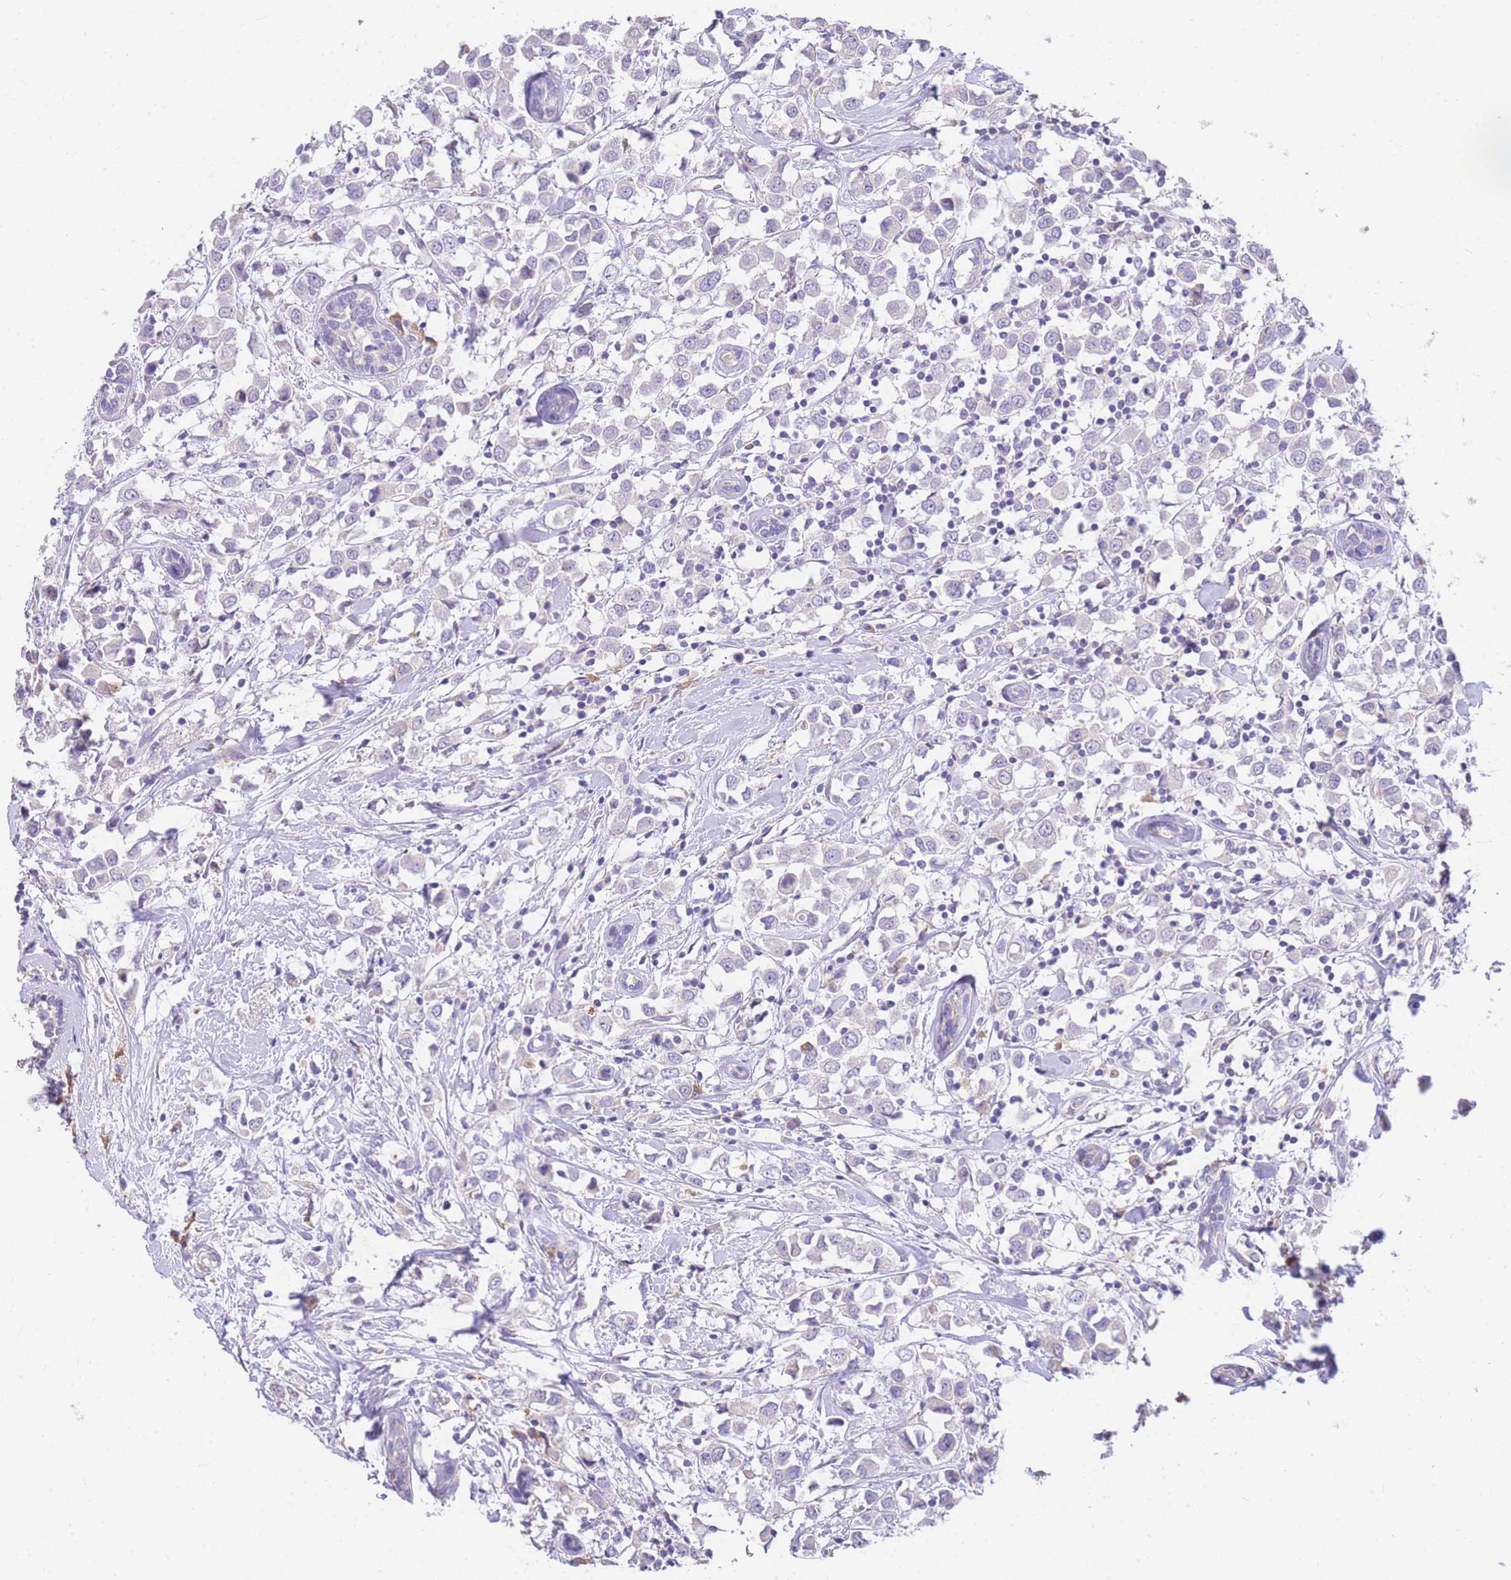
{"staining": {"intensity": "negative", "quantity": "none", "location": "none"}, "tissue": "breast cancer", "cell_type": "Tumor cells", "image_type": "cancer", "snomed": [{"axis": "morphology", "description": "Duct carcinoma"}, {"axis": "topography", "description": "Breast"}], "caption": "Tumor cells show no significant staining in invasive ductal carcinoma (breast).", "gene": "C2orf88", "patient": {"sex": "female", "age": 61}}